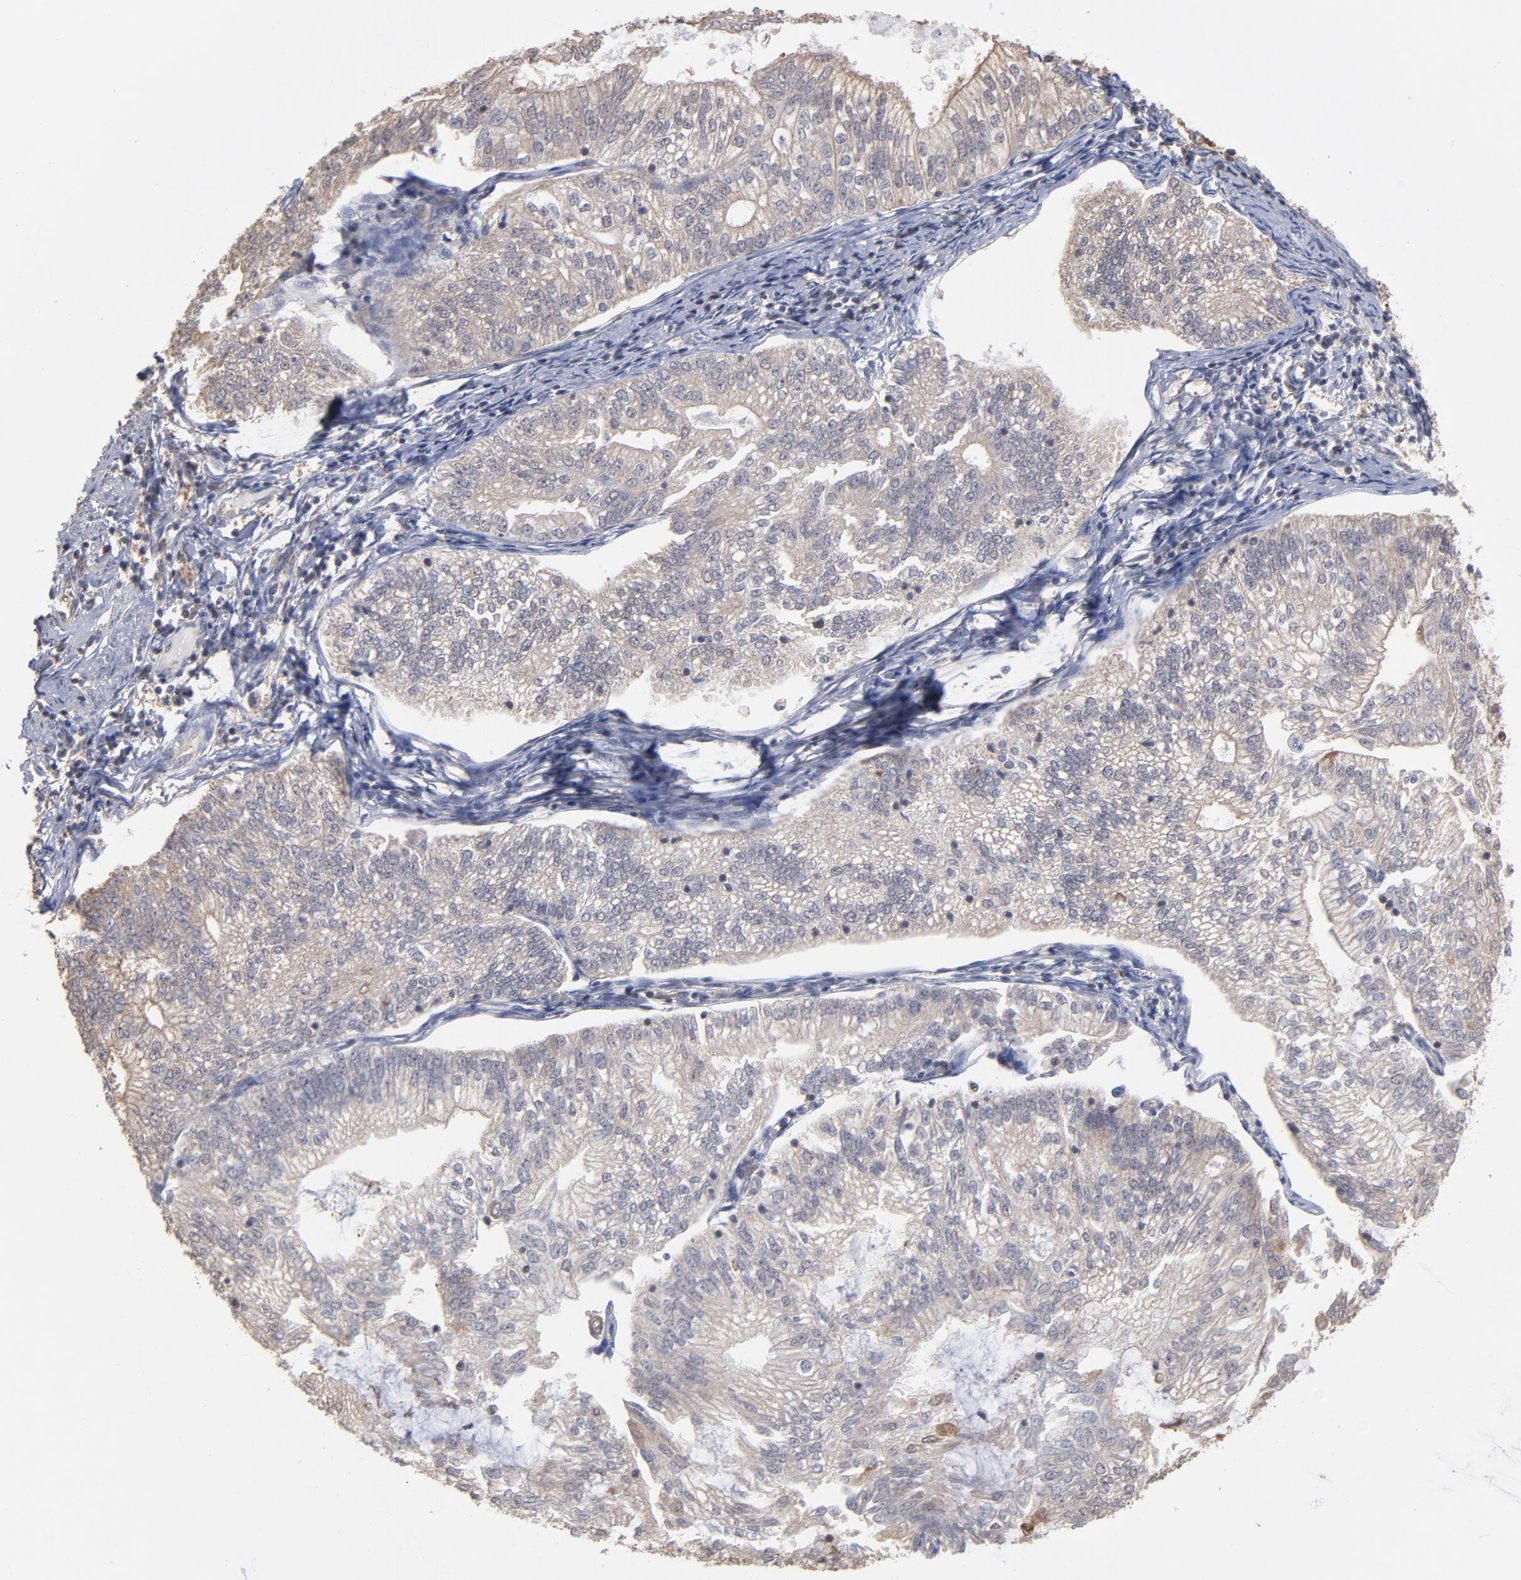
{"staining": {"intensity": "moderate", "quantity": "25%-75%", "location": "cytoplasmic/membranous"}, "tissue": "endometrial cancer", "cell_type": "Tumor cells", "image_type": "cancer", "snomed": [{"axis": "morphology", "description": "Adenocarcinoma, NOS"}, {"axis": "topography", "description": "Endometrium"}], "caption": "Immunohistochemistry image of neoplastic tissue: adenocarcinoma (endometrial) stained using immunohistochemistry displays medium levels of moderate protein expression localized specifically in the cytoplasmic/membranous of tumor cells, appearing as a cytoplasmic/membranous brown color.", "gene": "MAP2K2", "patient": {"sex": "female", "age": 69}}